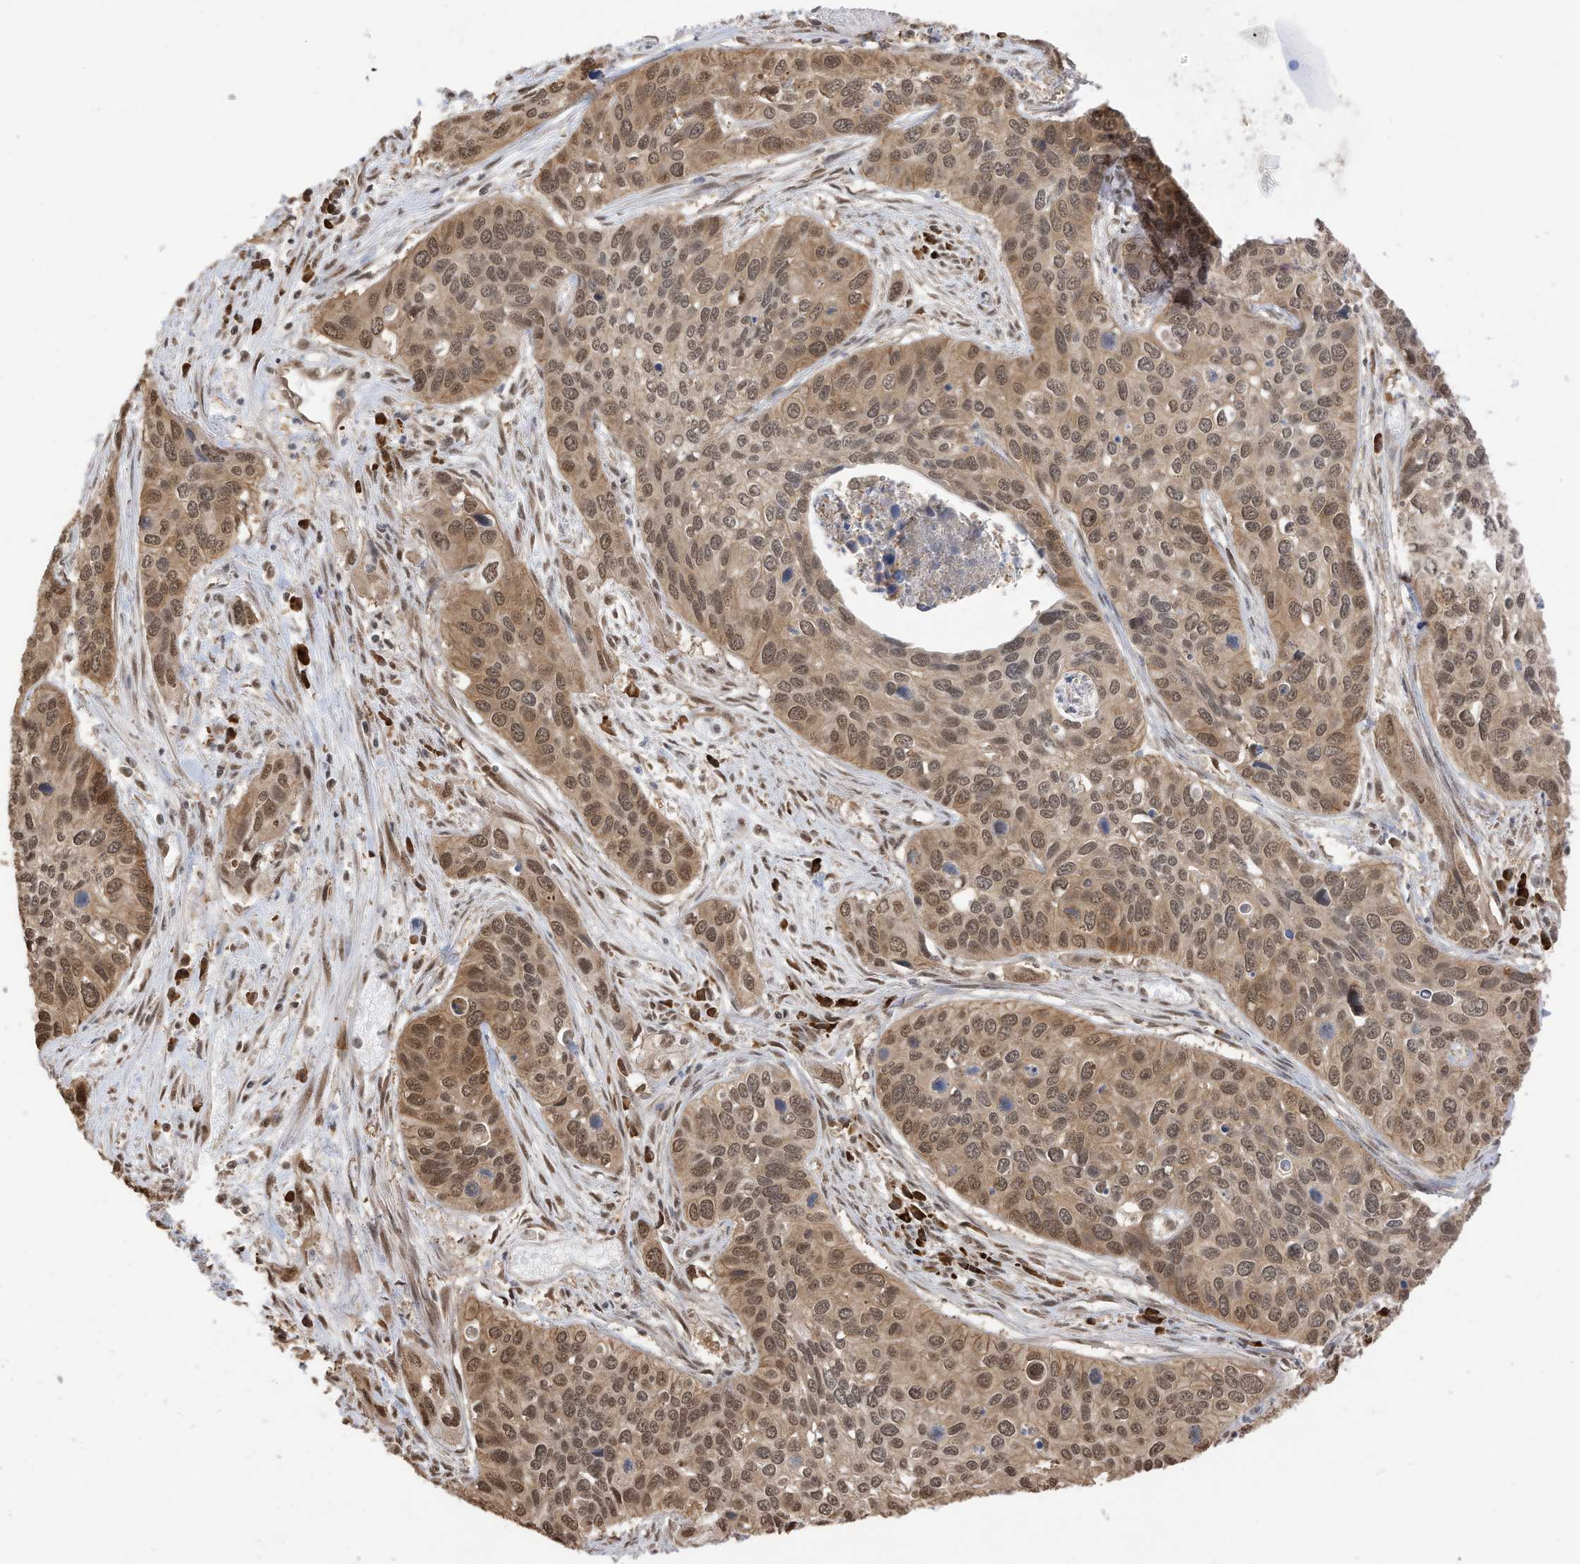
{"staining": {"intensity": "moderate", "quantity": ">75%", "location": "cytoplasmic/membranous,nuclear"}, "tissue": "cervical cancer", "cell_type": "Tumor cells", "image_type": "cancer", "snomed": [{"axis": "morphology", "description": "Squamous cell carcinoma, NOS"}, {"axis": "topography", "description": "Cervix"}], "caption": "Protein expression analysis of human squamous cell carcinoma (cervical) reveals moderate cytoplasmic/membranous and nuclear positivity in about >75% of tumor cells. (DAB (3,3'-diaminobenzidine) IHC, brown staining for protein, blue staining for nuclei).", "gene": "ZNF195", "patient": {"sex": "female", "age": 55}}